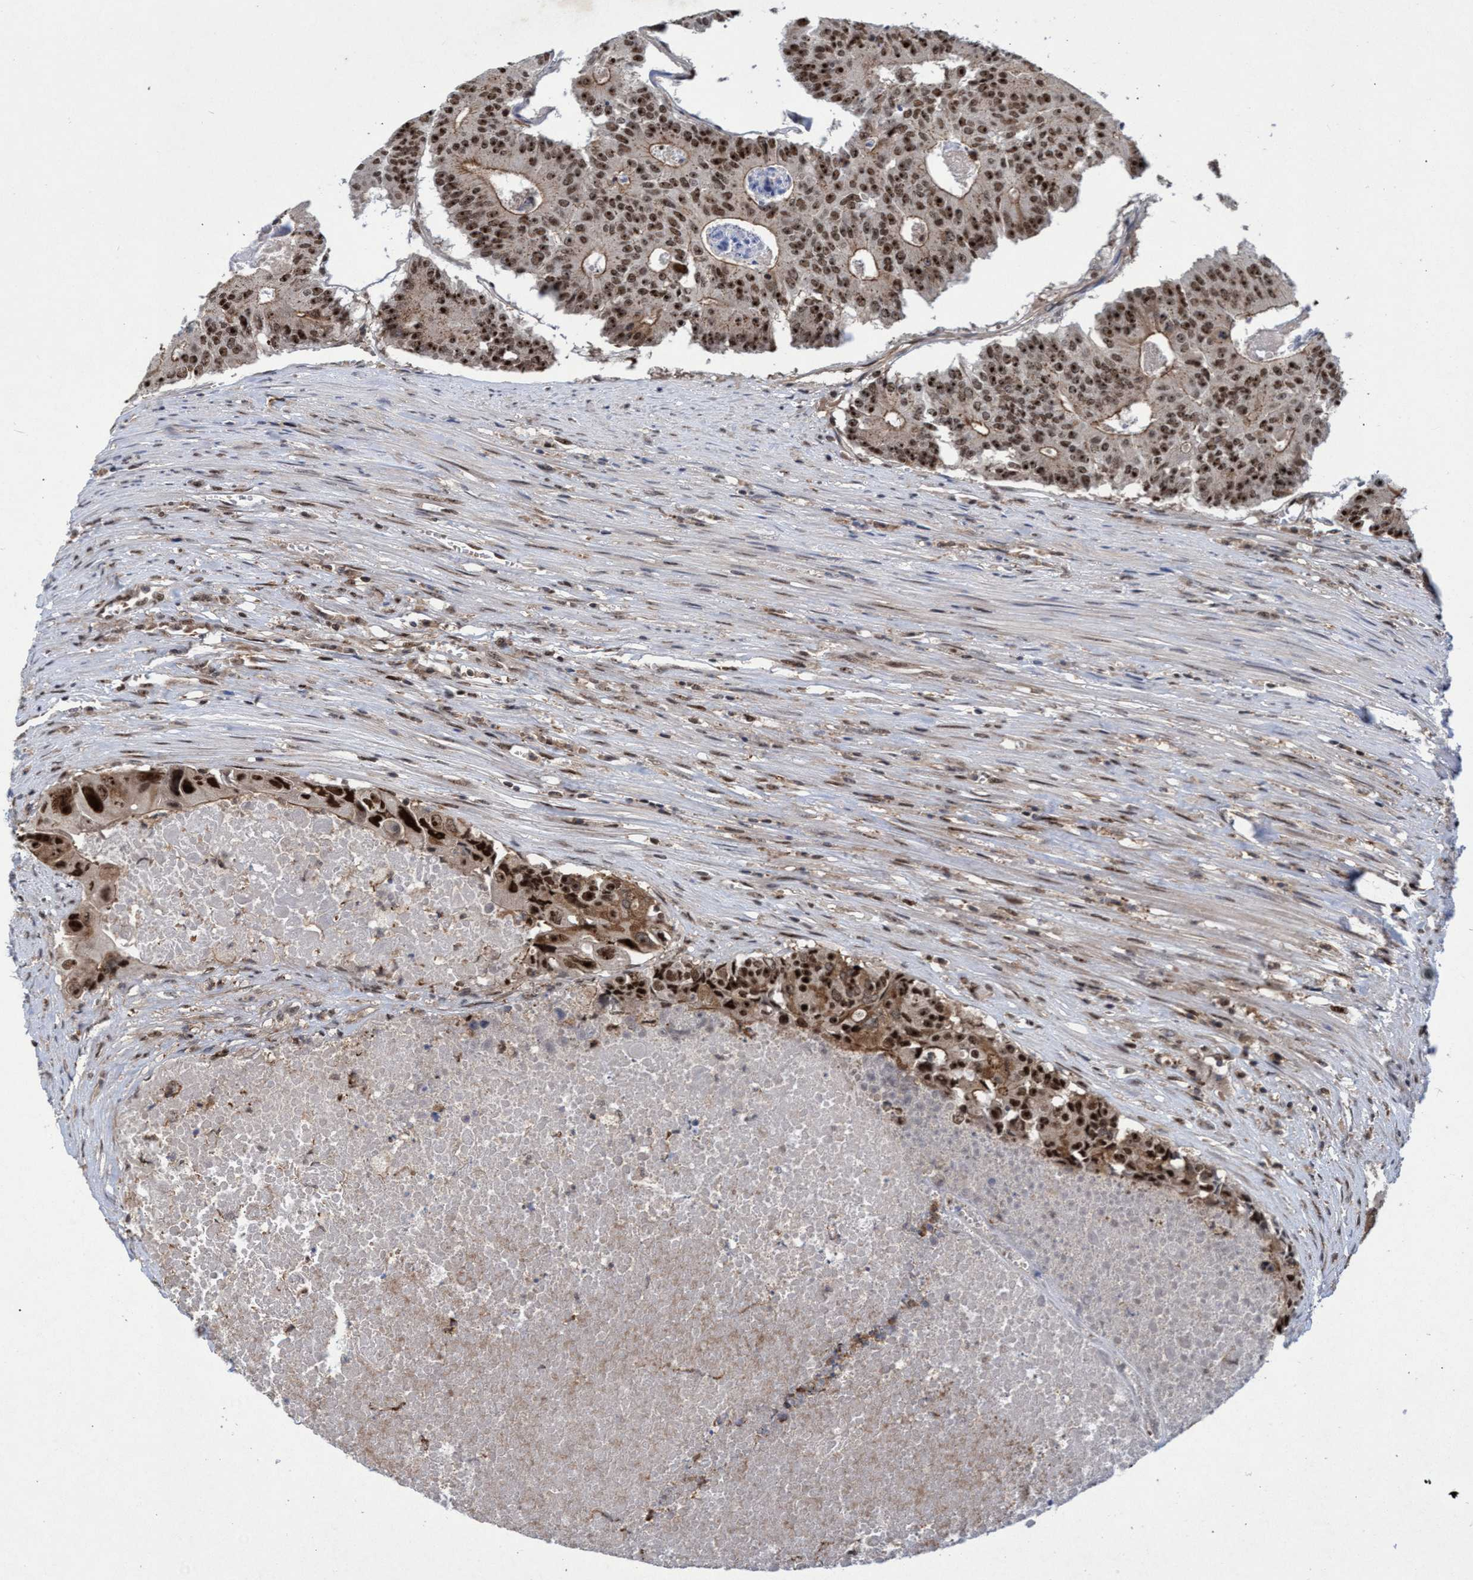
{"staining": {"intensity": "strong", "quantity": ">75%", "location": "nuclear"}, "tissue": "colorectal cancer", "cell_type": "Tumor cells", "image_type": "cancer", "snomed": [{"axis": "morphology", "description": "Adenocarcinoma, NOS"}, {"axis": "topography", "description": "Colon"}], "caption": "Tumor cells display high levels of strong nuclear staining in about >75% of cells in colorectal cancer.", "gene": "GTF2F1", "patient": {"sex": "male", "age": 87}}